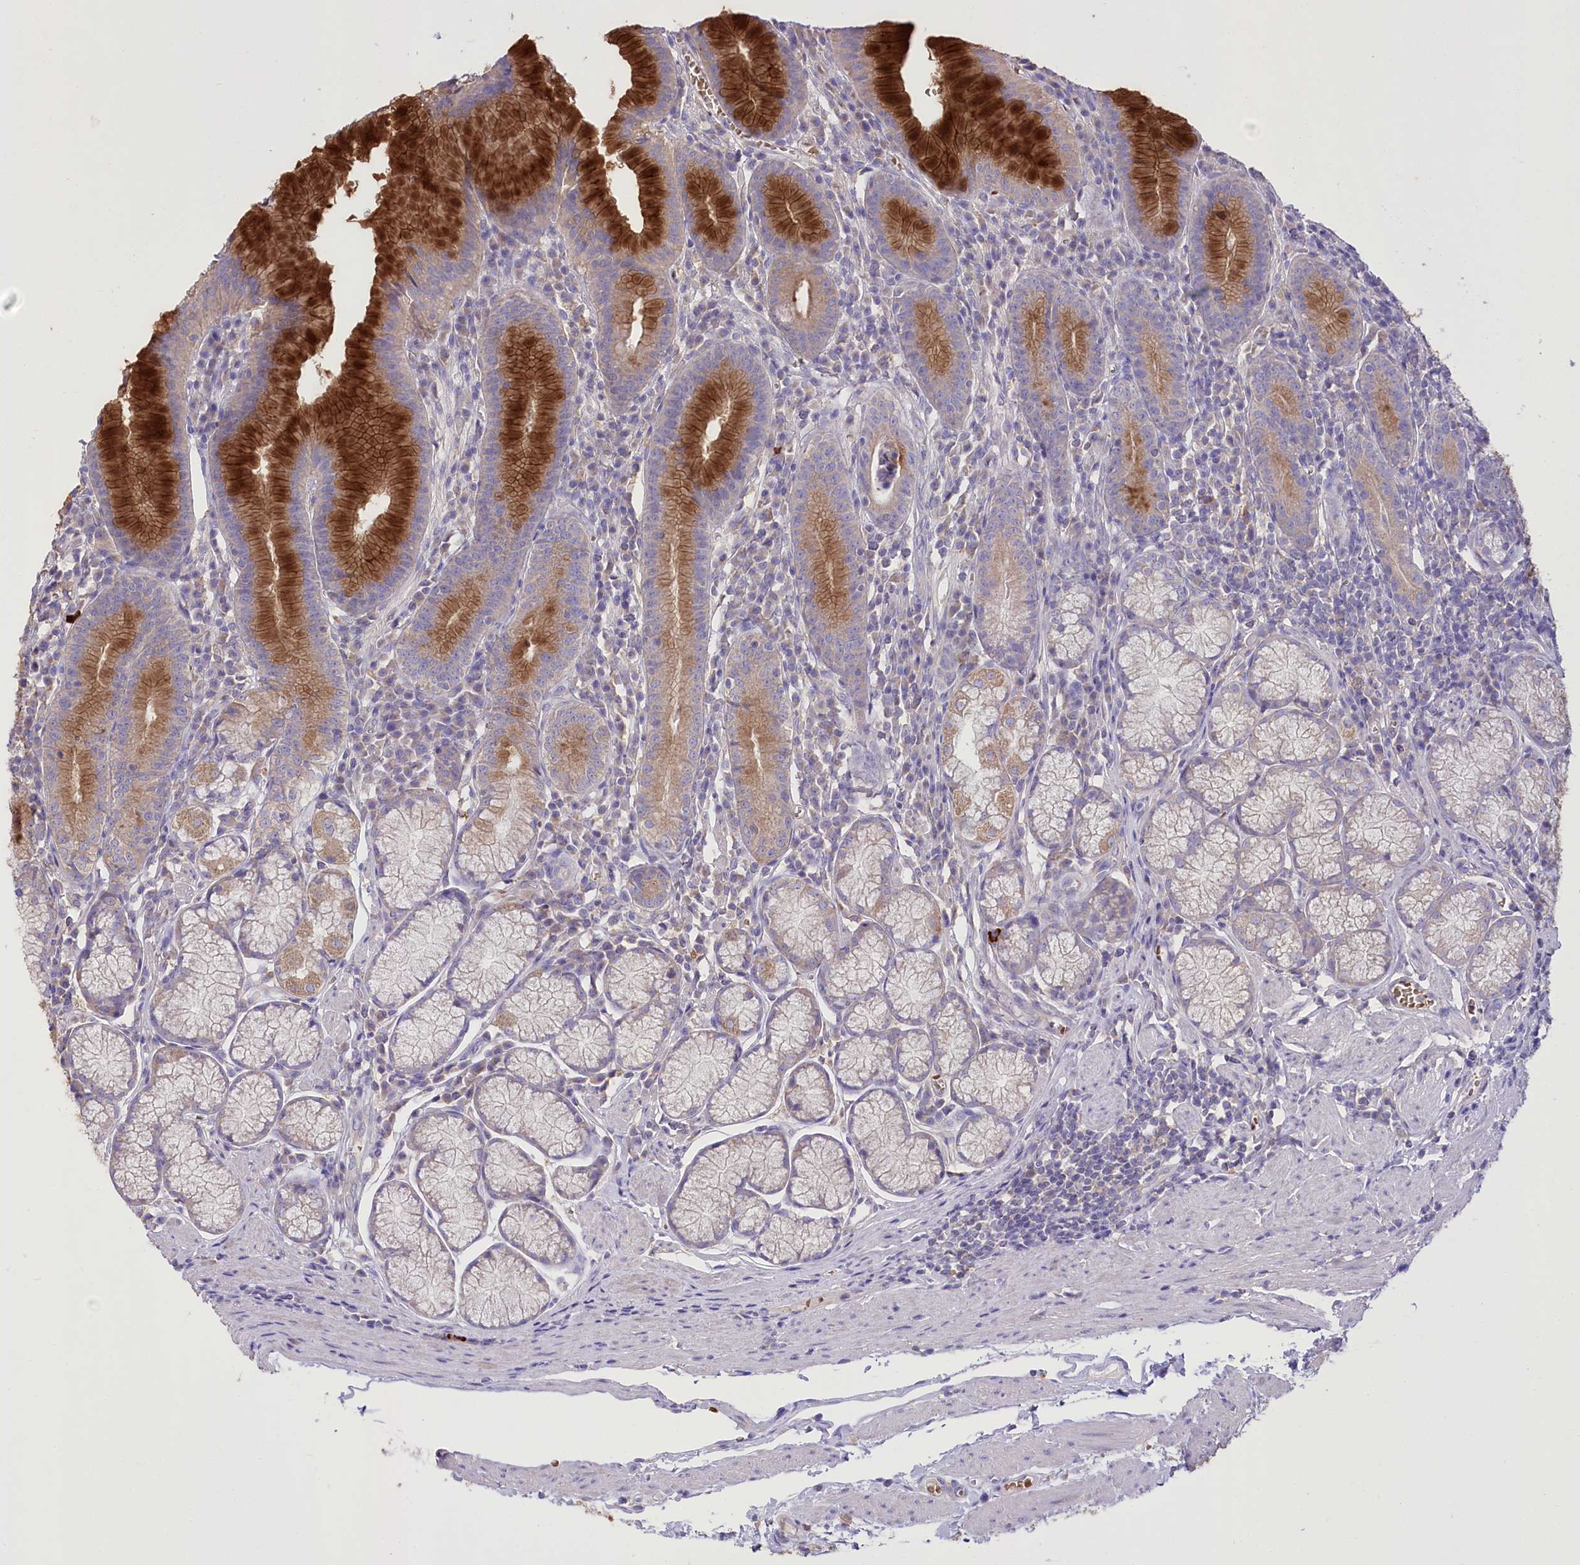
{"staining": {"intensity": "strong", "quantity": "25%-75%", "location": "cytoplasmic/membranous"}, "tissue": "stomach", "cell_type": "Glandular cells", "image_type": "normal", "snomed": [{"axis": "morphology", "description": "Normal tissue, NOS"}, {"axis": "topography", "description": "Stomach"}], "caption": "The histopathology image reveals staining of benign stomach, revealing strong cytoplasmic/membranous protein staining (brown color) within glandular cells. (DAB (3,3'-diaminobenzidine) IHC with brightfield microscopy, high magnification).", "gene": "PRSS53", "patient": {"sex": "male", "age": 55}}